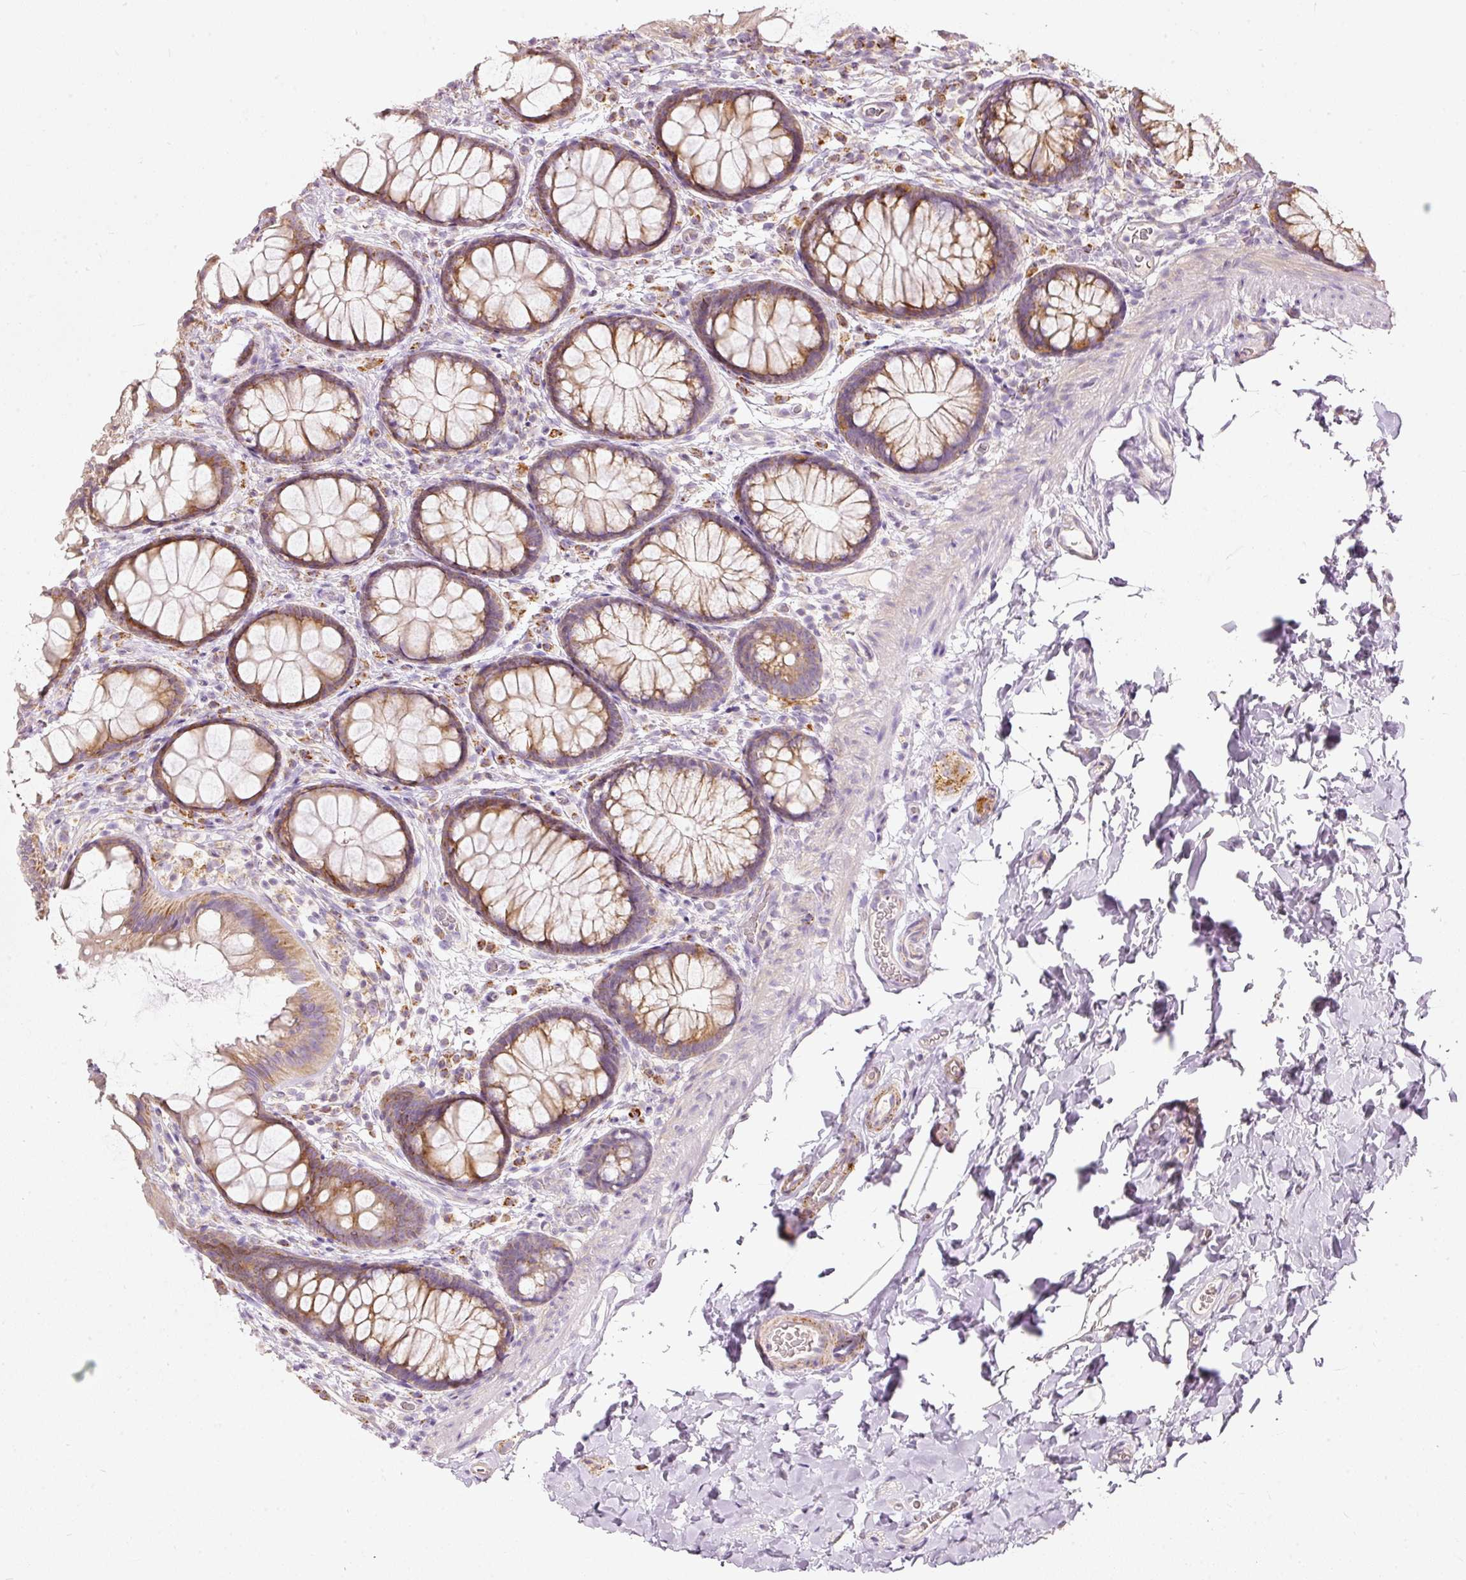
{"staining": {"intensity": "moderate", "quantity": "<25%", "location": "cytoplasmic/membranous"}, "tissue": "colon", "cell_type": "Endothelial cells", "image_type": "normal", "snomed": [{"axis": "morphology", "description": "Normal tissue, NOS"}, {"axis": "topography", "description": "Colon"}], "caption": "High-power microscopy captured an IHC histopathology image of normal colon, revealing moderate cytoplasmic/membranous staining in approximately <25% of endothelial cells.", "gene": "MTHFD2", "patient": {"sex": "male", "age": 46}}